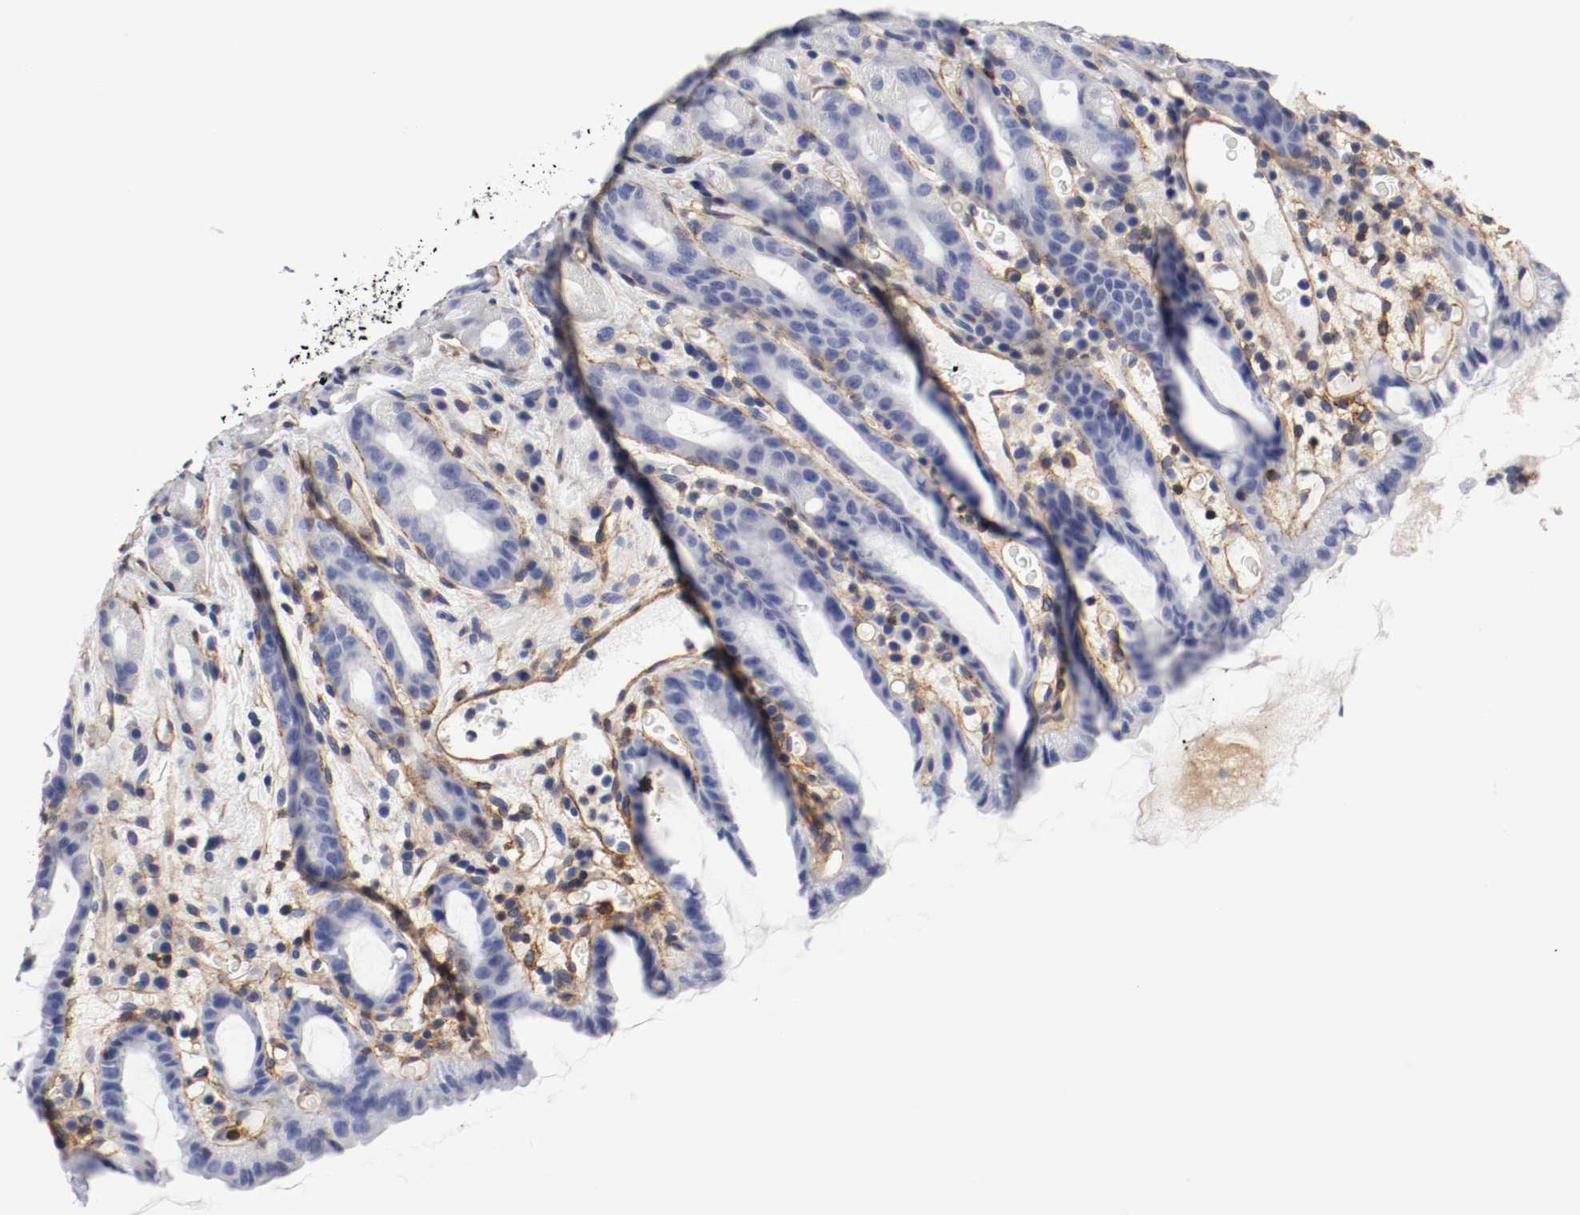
{"staining": {"intensity": "negative", "quantity": "none", "location": "none"}, "tissue": "stomach", "cell_type": "Glandular cells", "image_type": "normal", "snomed": [{"axis": "morphology", "description": "Normal tissue, NOS"}, {"axis": "topography", "description": "Stomach, upper"}], "caption": "Immunohistochemical staining of benign stomach exhibits no significant expression in glandular cells.", "gene": "IFITM1", "patient": {"sex": "male", "age": 68}}